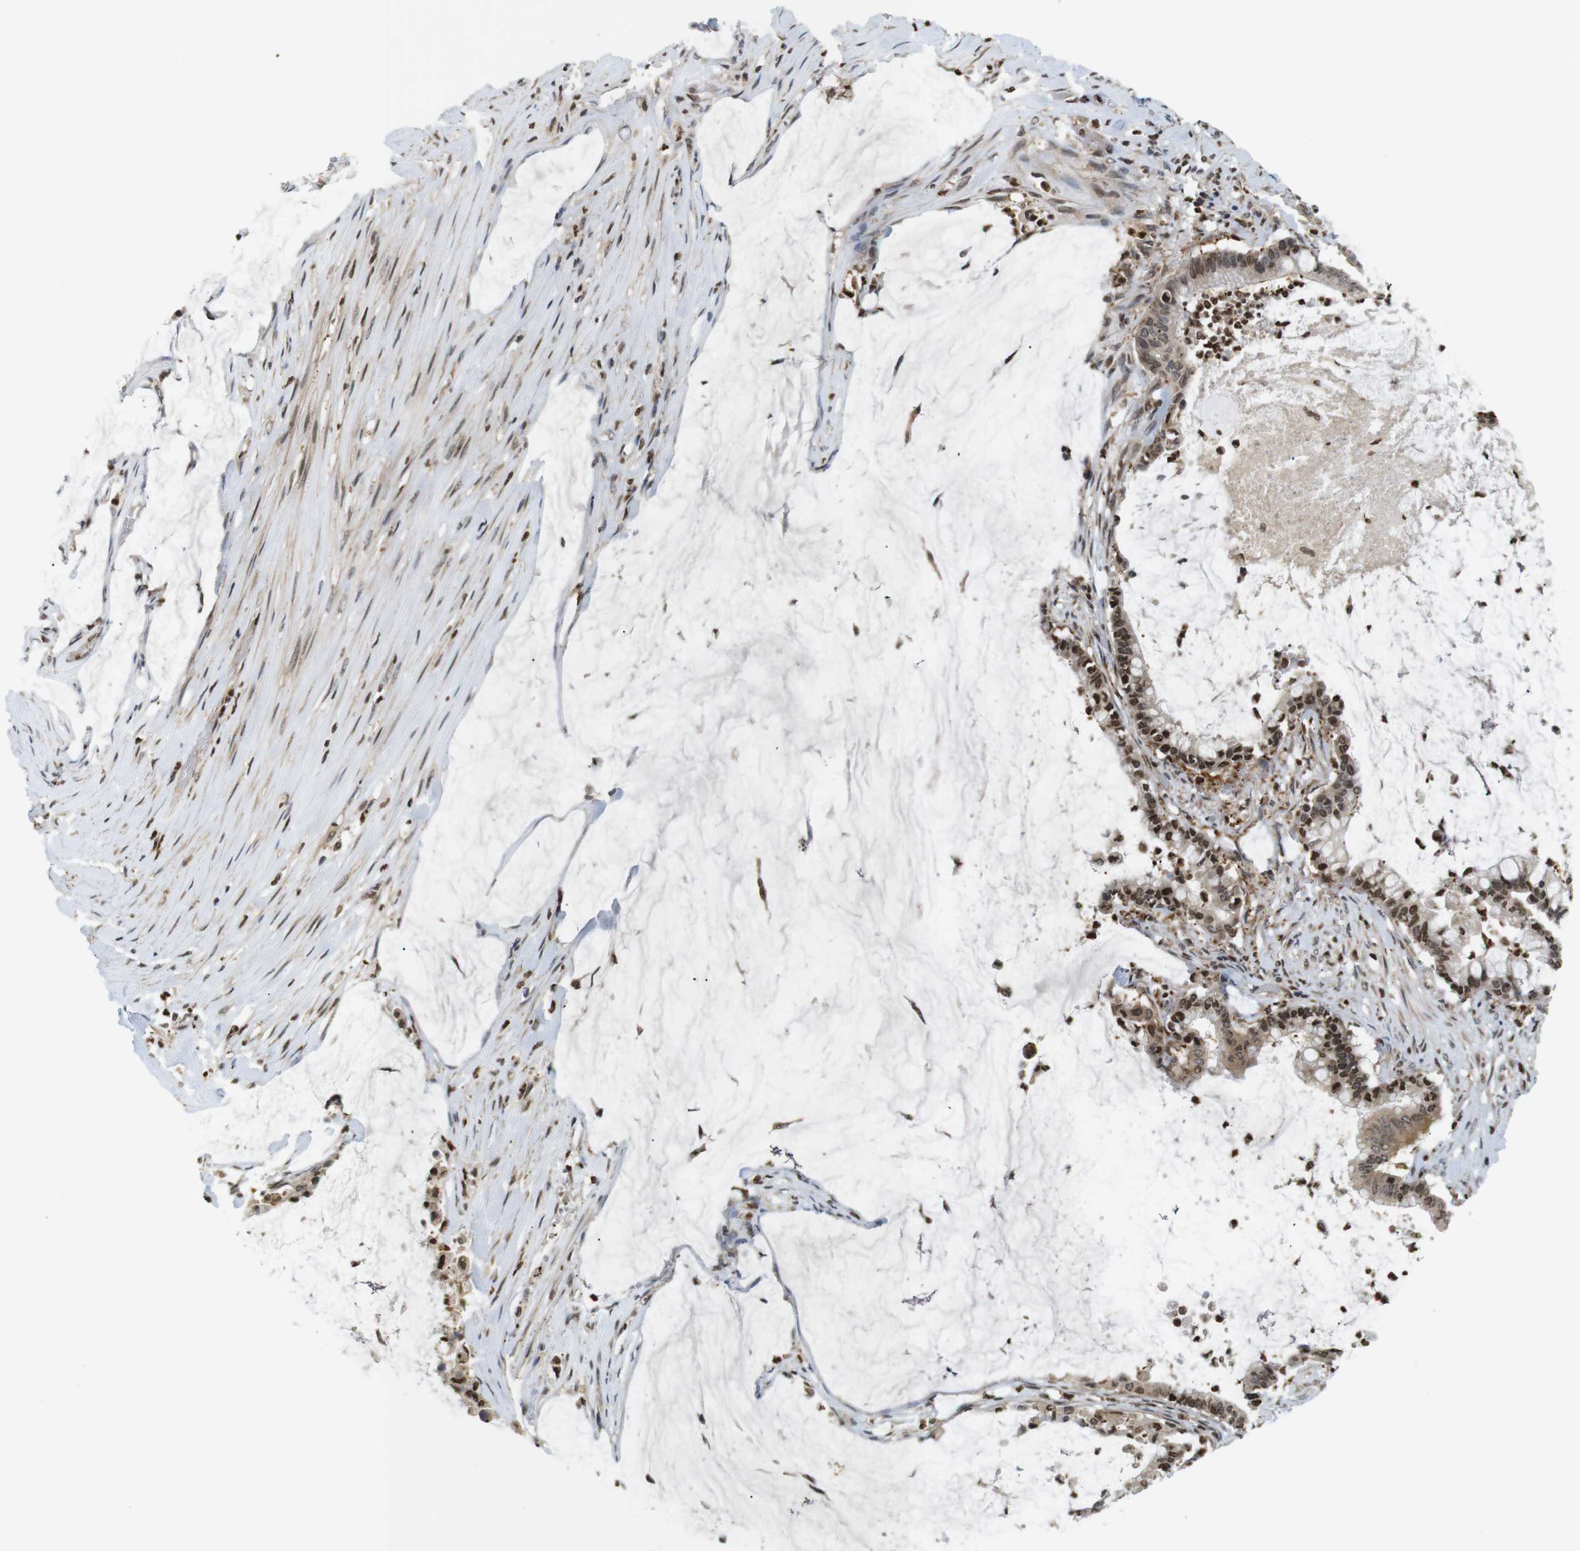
{"staining": {"intensity": "moderate", "quantity": ">75%", "location": "nuclear"}, "tissue": "pancreatic cancer", "cell_type": "Tumor cells", "image_type": "cancer", "snomed": [{"axis": "morphology", "description": "Adenocarcinoma, NOS"}, {"axis": "topography", "description": "Pancreas"}], "caption": "Pancreatic cancer (adenocarcinoma) stained with a brown dye displays moderate nuclear positive positivity in about >75% of tumor cells.", "gene": "MBD1", "patient": {"sex": "male", "age": 41}}